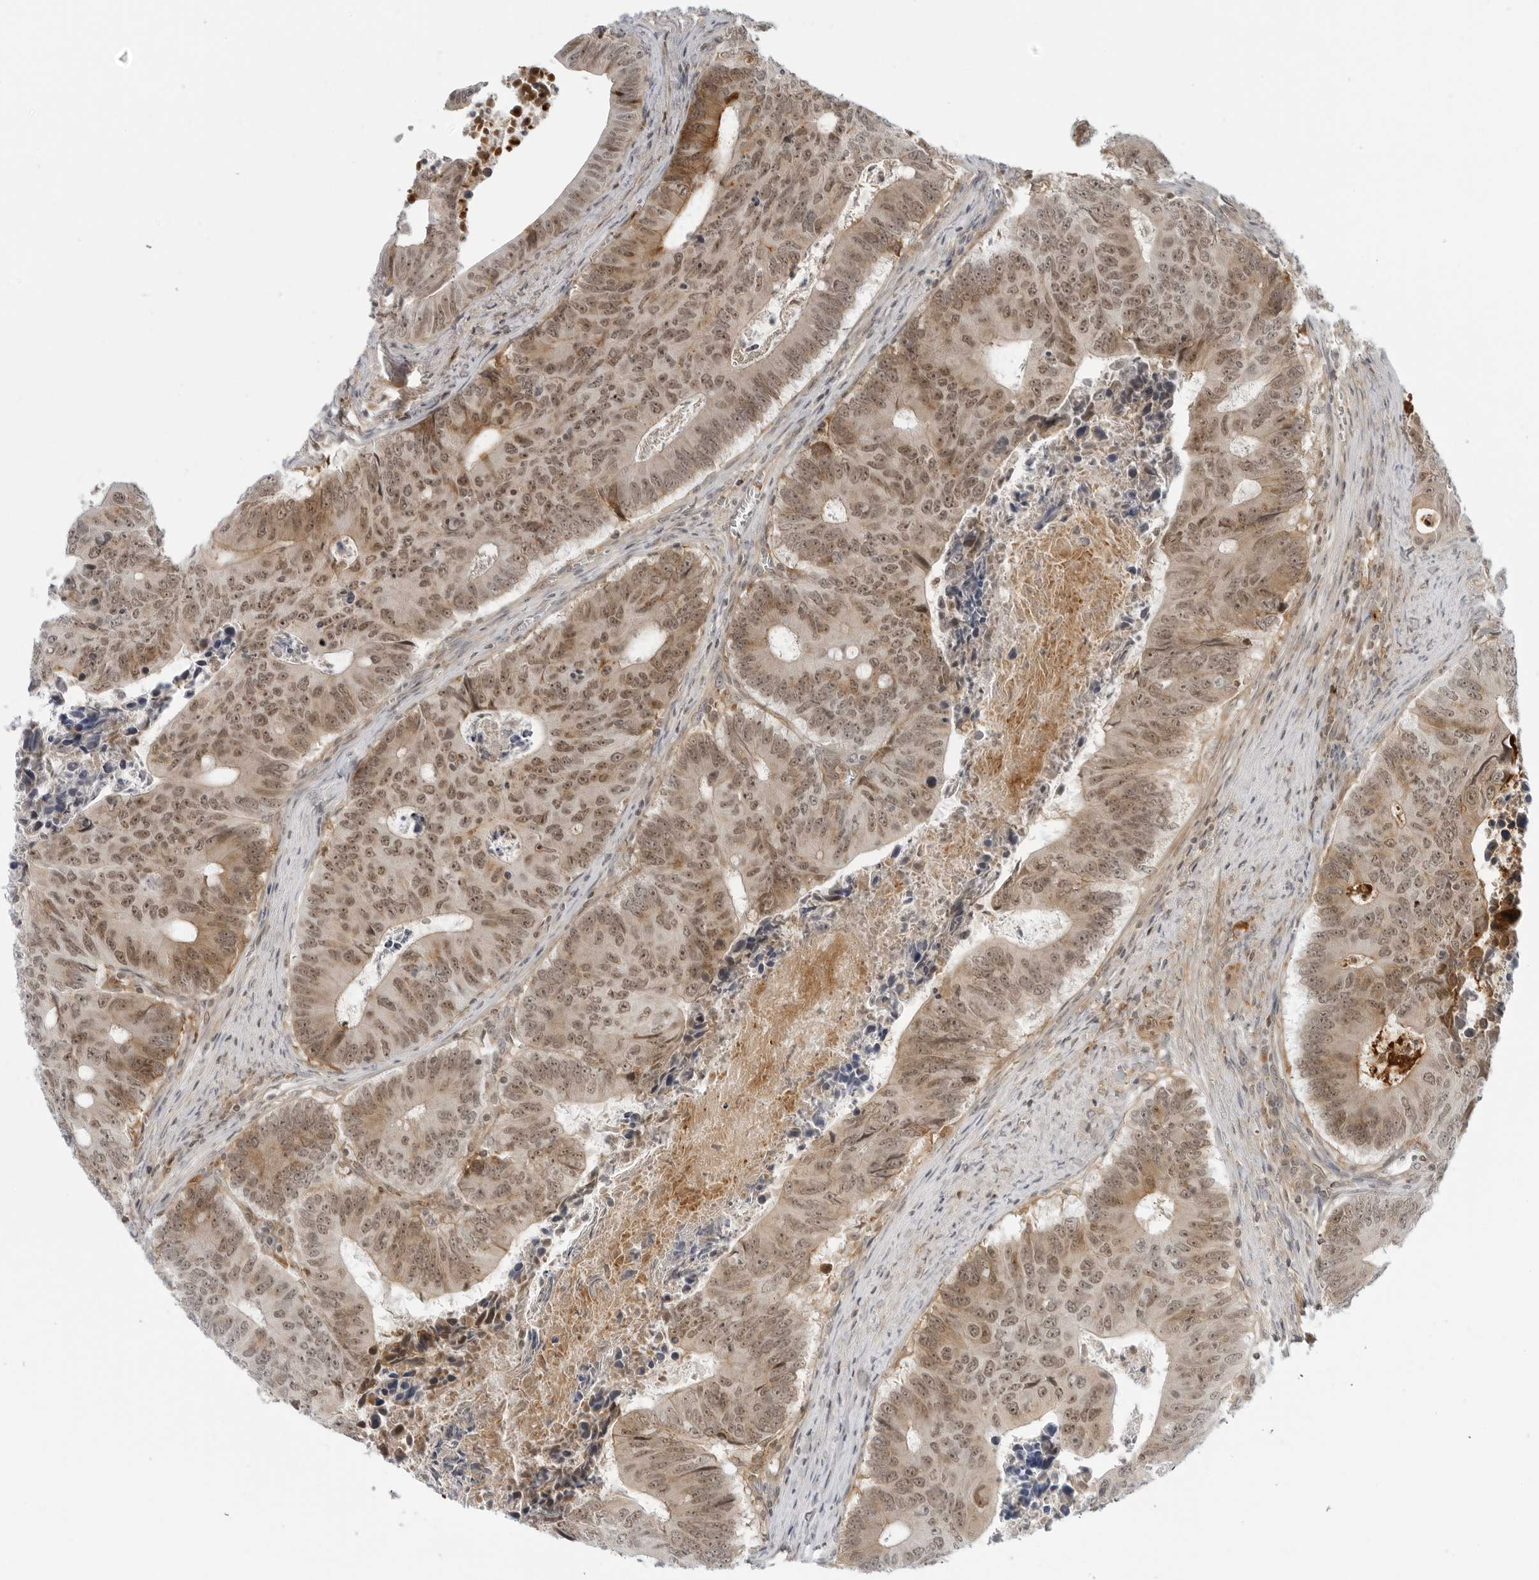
{"staining": {"intensity": "moderate", "quantity": ">75%", "location": "cytoplasmic/membranous,nuclear"}, "tissue": "colorectal cancer", "cell_type": "Tumor cells", "image_type": "cancer", "snomed": [{"axis": "morphology", "description": "Adenocarcinoma, NOS"}, {"axis": "topography", "description": "Colon"}], "caption": "An image of adenocarcinoma (colorectal) stained for a protein shows moderate cytoplasmic/membranous and nuclear brown staining in tumor cells. Nuclei are stained in blue.", "gene": "SUGCT", "patient": {"sex": "male", "age": 87}}